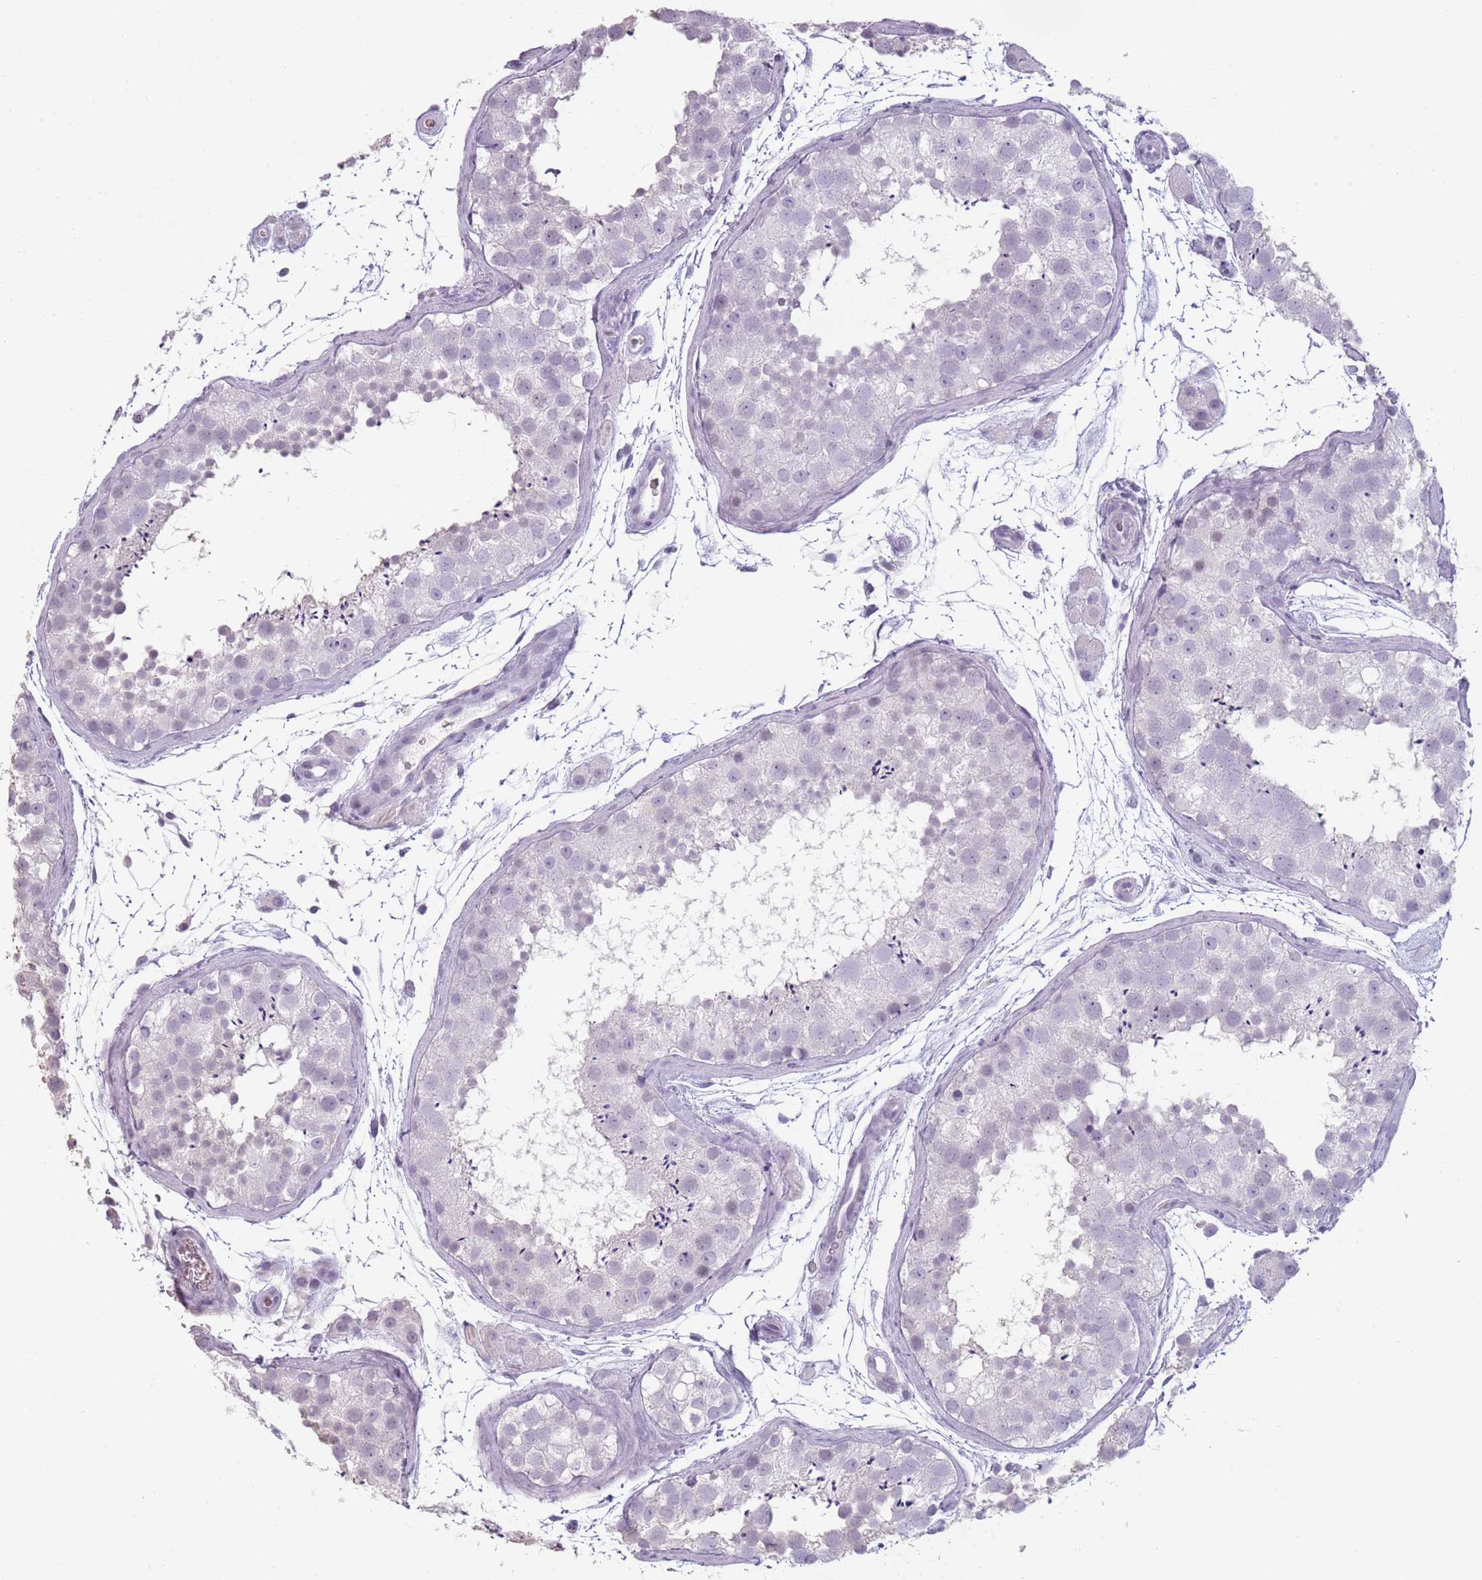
{"staining": {"intensity": "negative", "quantity": "none", "location": "none"}, "tissue": "testis", "cell_type": "Cells in seminiferous ducts", "image_type": "normal", "snomed": [{"axis": "morphology", "description": "Normal tissue, NOS"}, {"axis": "topography", "description": "Testis"}], "caption": "This is an immunohistochemistry photomicrograph of unremarkable testis. There is no positivity in cells in seminiferous ducts.", "gene": "PIEZO1", "patient": {"sex": "male", "age": 41}}